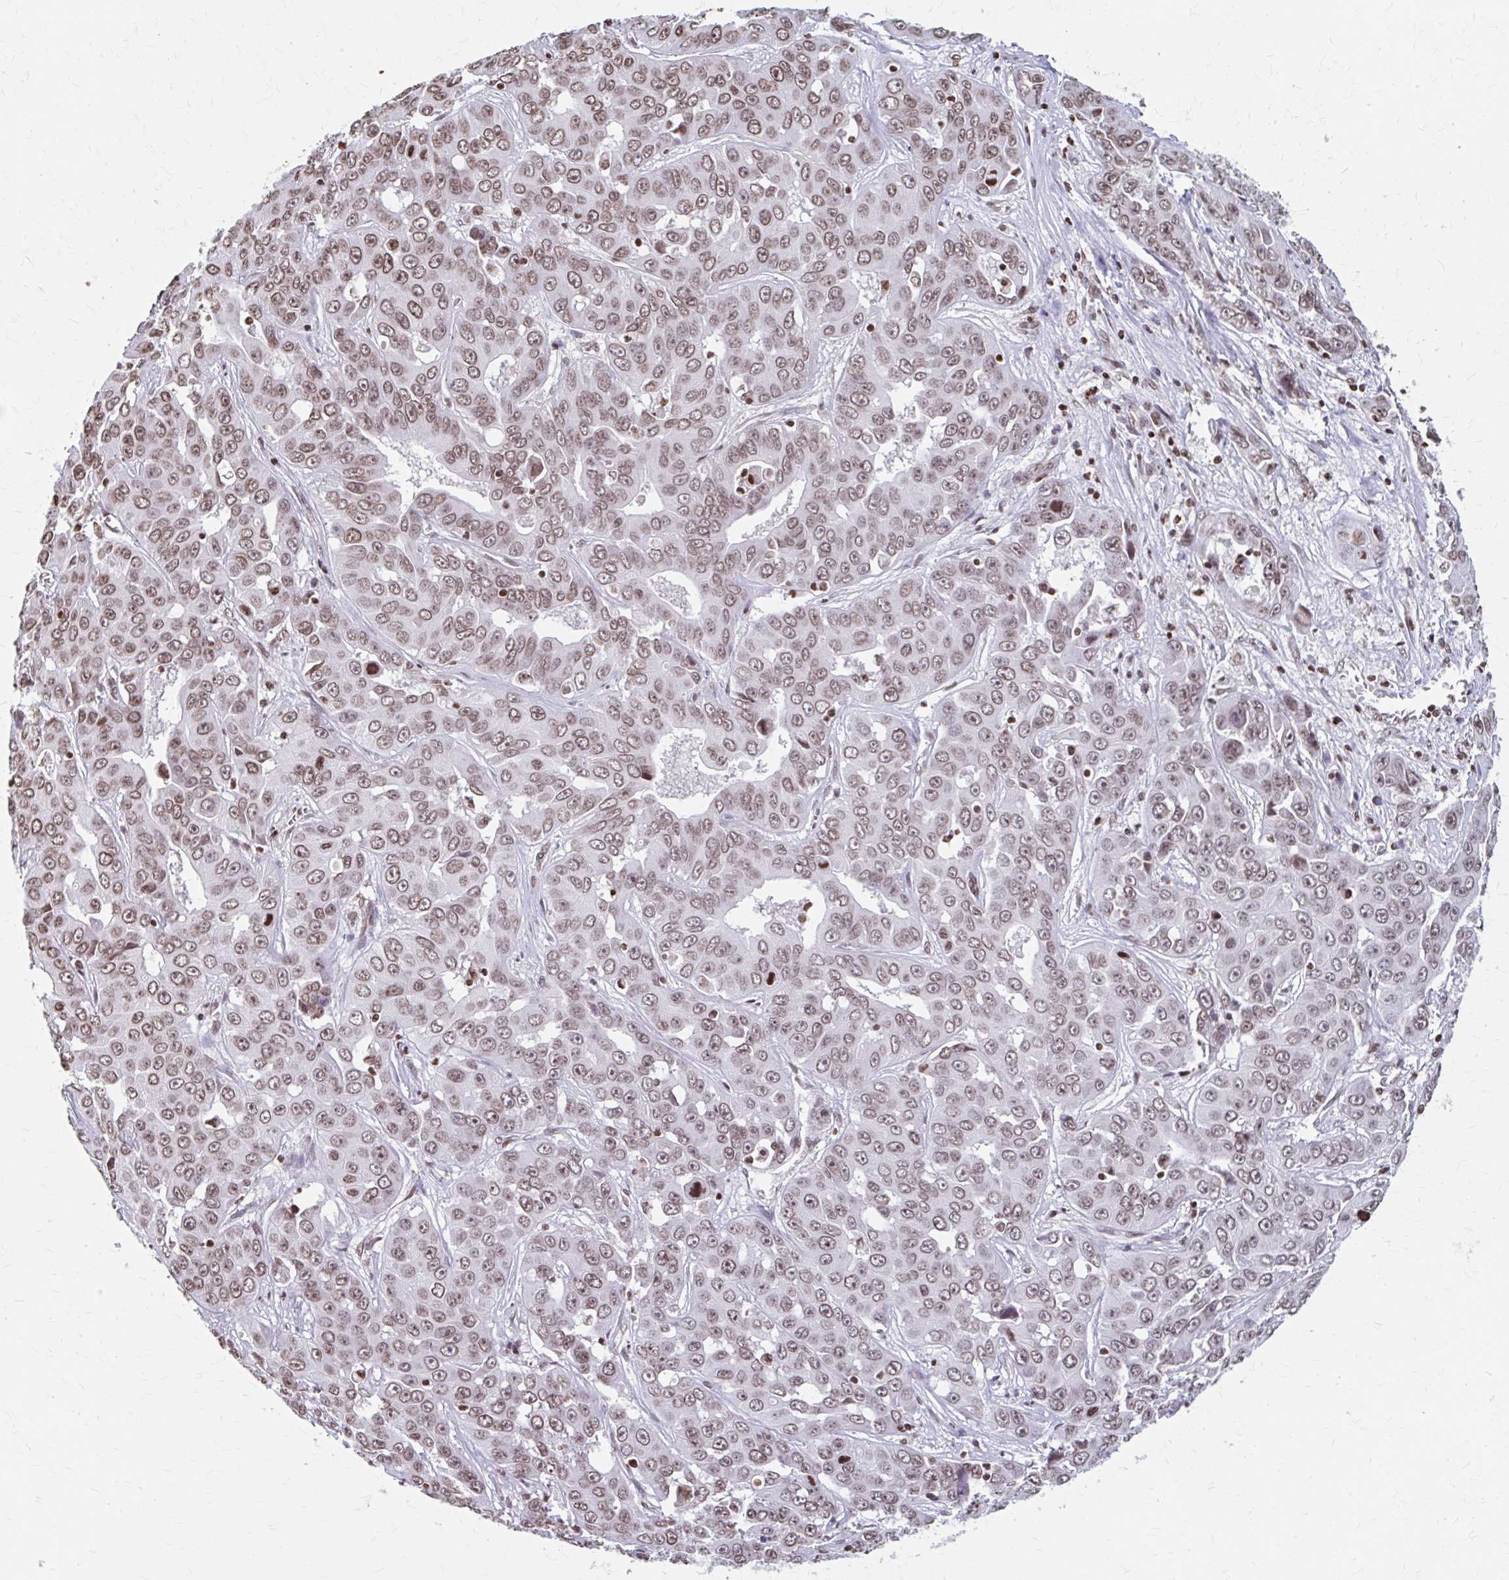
{"staining": {"intensity": "moderate", "quantity": ">75%", "location": "nuclear"}, "tissue": "liver cancer", "cell_type": "Tumor cells", "image_type": "cancer", "snomed": [{"axis": "morphology", "description": "Cholangiocarcinoma"}, {"axis": "topography", "description": "Liver"}], "caption": "The micrograph exhibits staining of cholangiocarcinoma (liver), revealing moderate nuclear protein expression (brown color) within tumor cells.", "gene": "ORC3", "patient": {"sex": "female", "age": 52}}